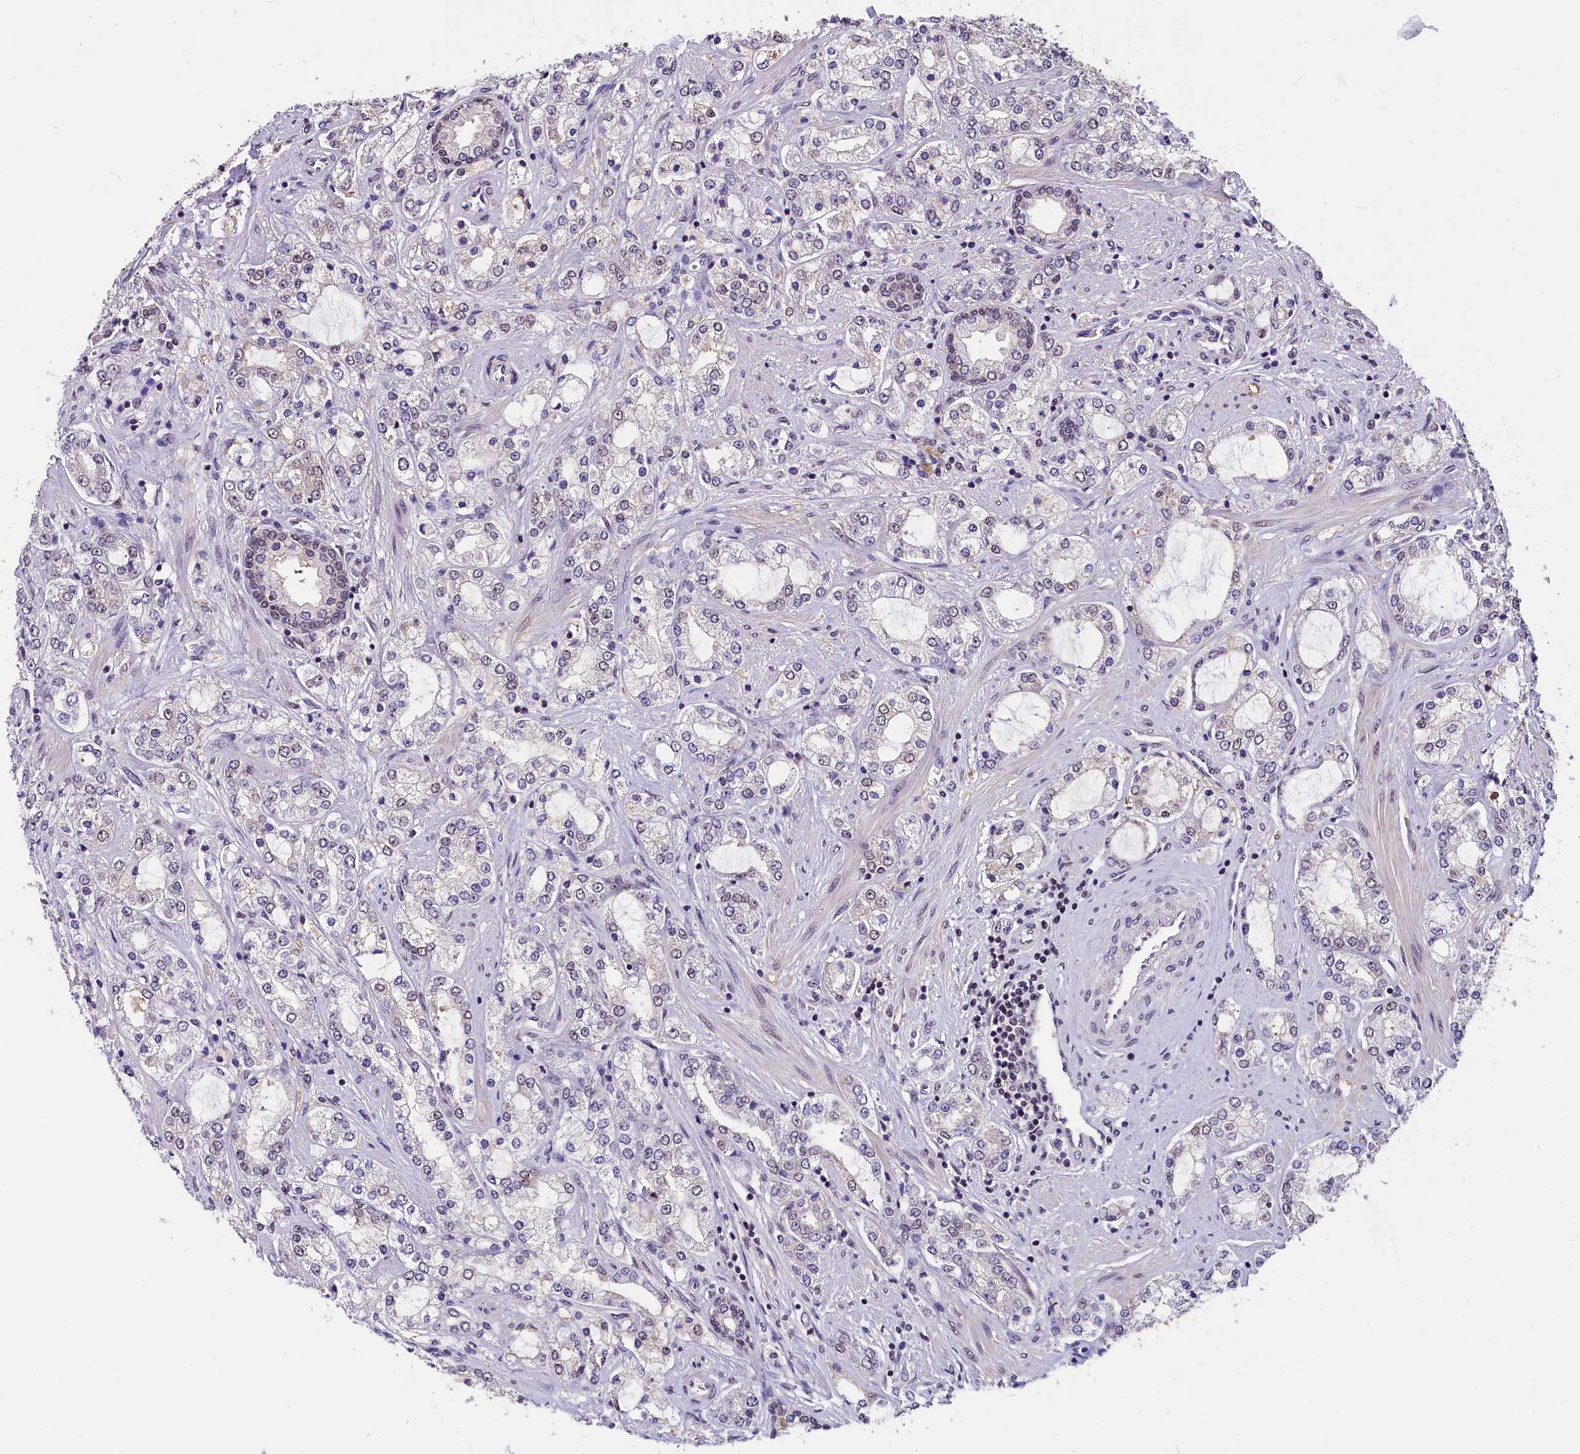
{"staining": {"intensity": "weak", "quantity": "<25%", "location": "nuclear"}, "tissue": "prostate cancer", "cell_type": "Tumor cells", "image_type": "cancer", "snomed": [{"axis": "morphology", "description": "Adenocarcinoma, High grade"}, {"axis": "topography", "description": "Prostate"}], "caption": "A high-resolution histopathology image shows immunohistochemistry (IHC) staining of prostate high-grade adenocarcinoma, which demonstrates no significant positivity in tumor cells.", "gene": "ZC3H4", "patient": {"sex": "male", "age": 64}}